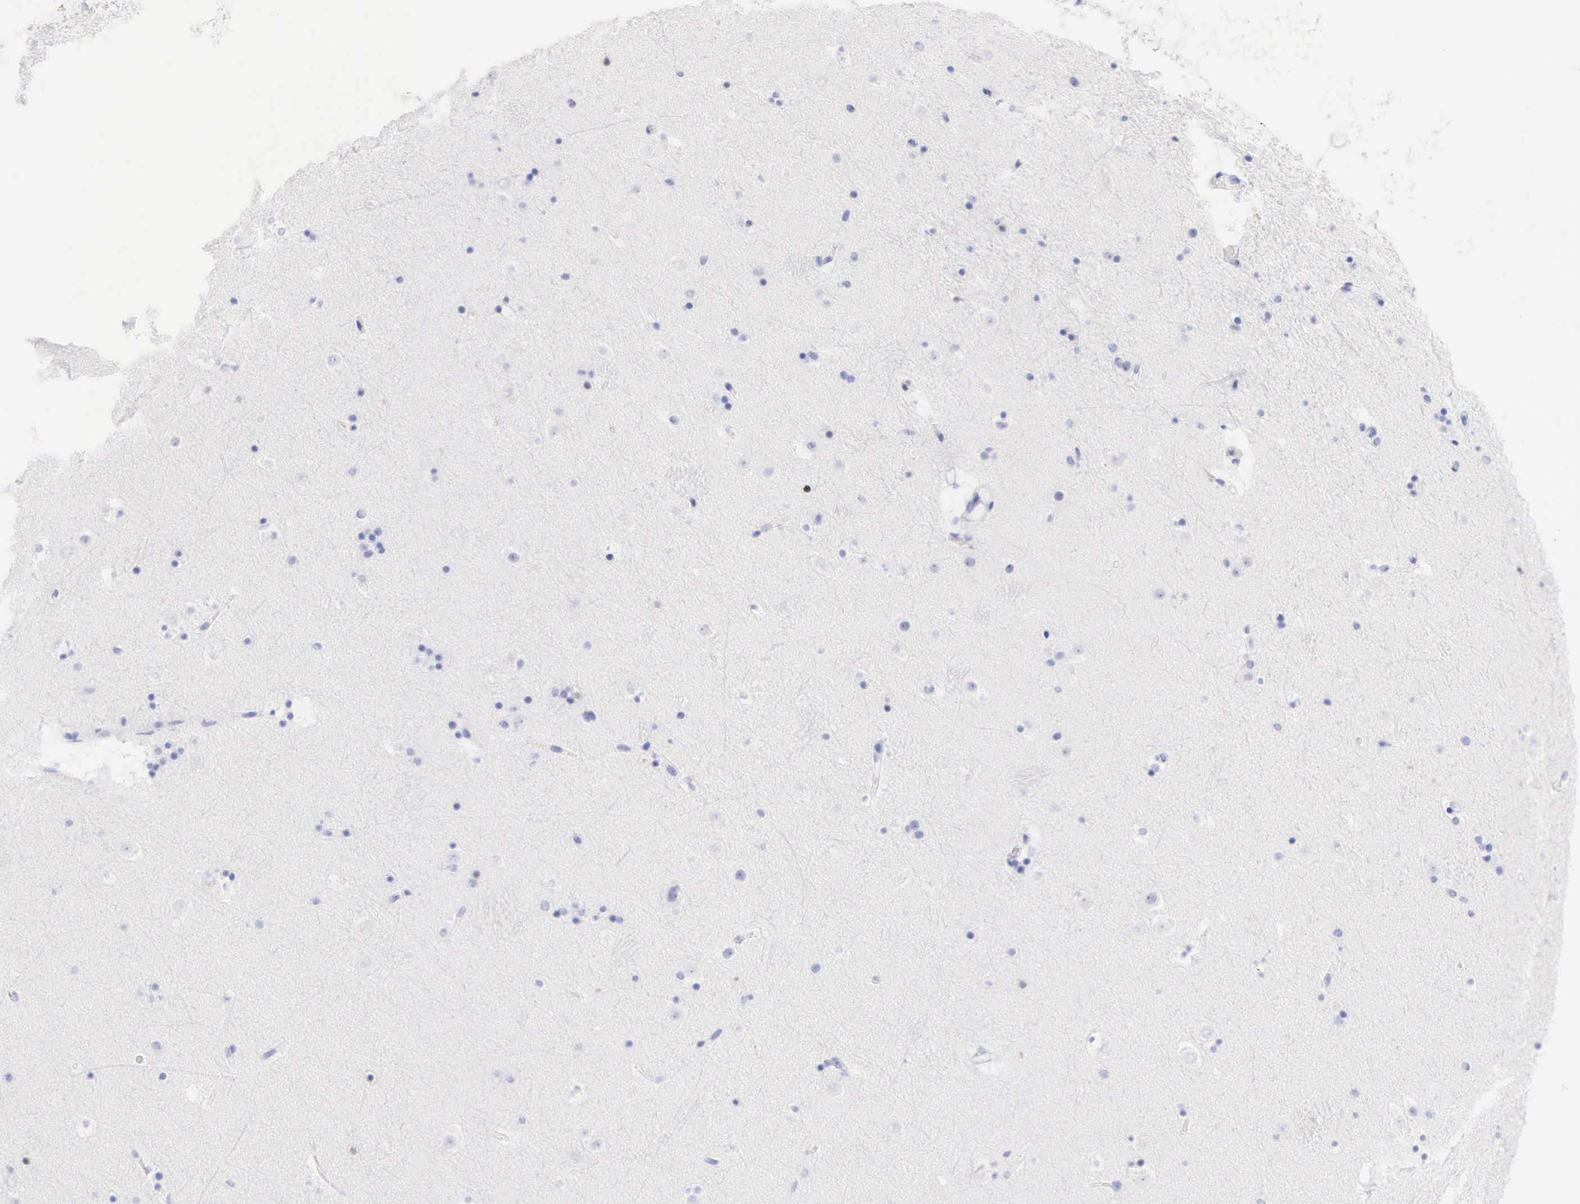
{"staining": {"intensity": "negative", "quantity": "none", "location": "none"}, "tissue": "caudate", "cell_type": "Glial cells", "image_type": "normal", "snomed": [{"axis": "morphology", "description": "Normal tissue, NOS"}, {"axis": "topography", "description": "Lateral ventricle wall"}], "caption": "Immunohistochemistry histopathology image of normal caudate: human caudate stained with DAB (3,3'-diaminobenzidine) demonstrates no significant protein positivity in glial cells. Brightfield microscopy of immunohistochemistry (IHC) stained with DAB (3,3'-diaminobenzidine) (brown) and hematoxylin (blue), captured at high magnification.", "gene": "CDKN2A", "patient": {"sex": "male", "age": 45}}